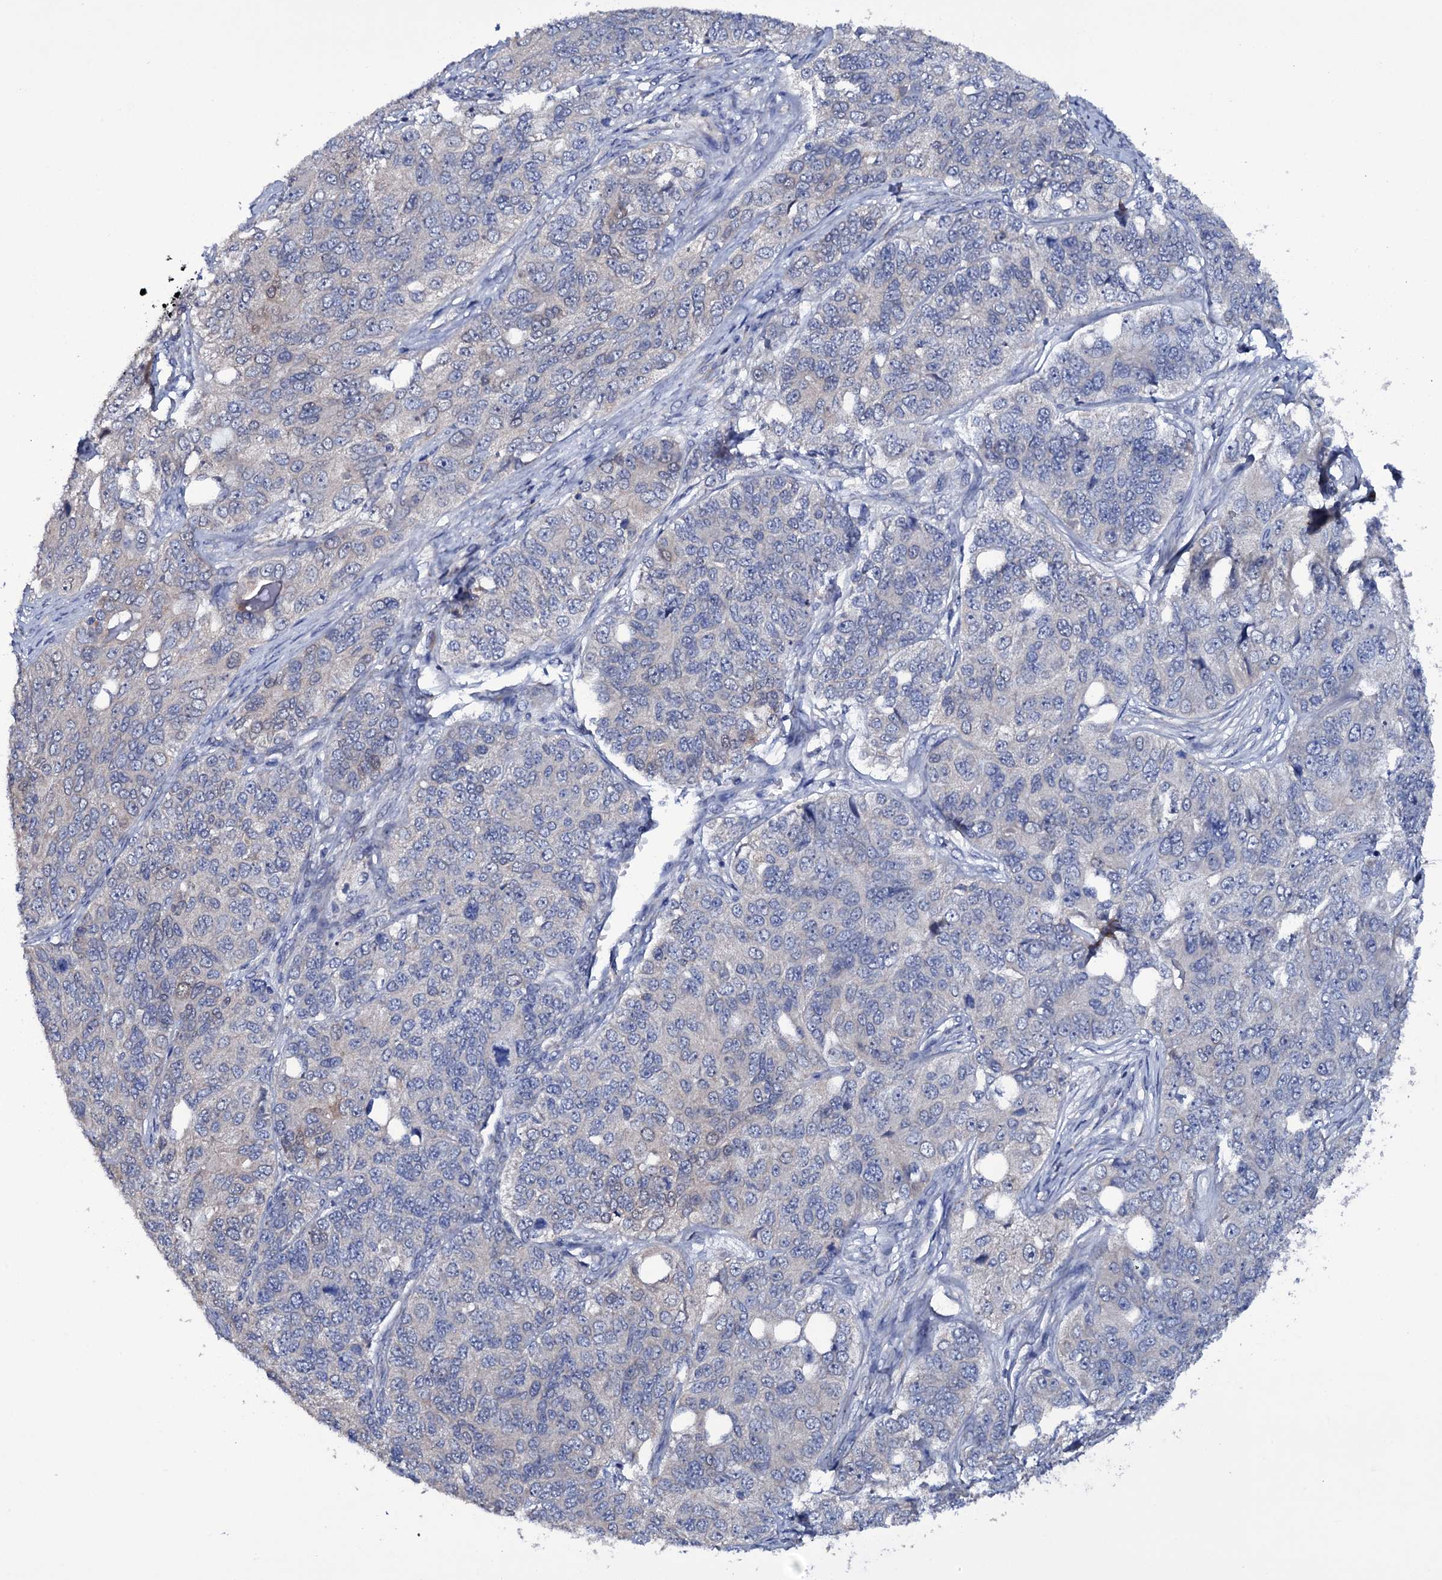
{"staining": {"intensity": "moderate", "quantity": "<25%", "location": "cytoplasmic/membranous"}, "tissue": "ovarian cancer", "cell_type": "Tumor cells", "image_type": "cancer", "snomed": [{"axis": "morphology", "description": "Carcinoma, endometroid"}, {"axis": "topography", "description": "Ovary"}], "caption": "Immunohistochemistry (IHC) (DAB (3,3'-diaminobenzidine)) staining of ovarian endometroid carcinoma exhibits moderate cytoplasmic/membranous protein staining in approximately <25% of tumor cells.", "gene": "BCL2L14", "patient": {"sex": "female", "age": 51}}